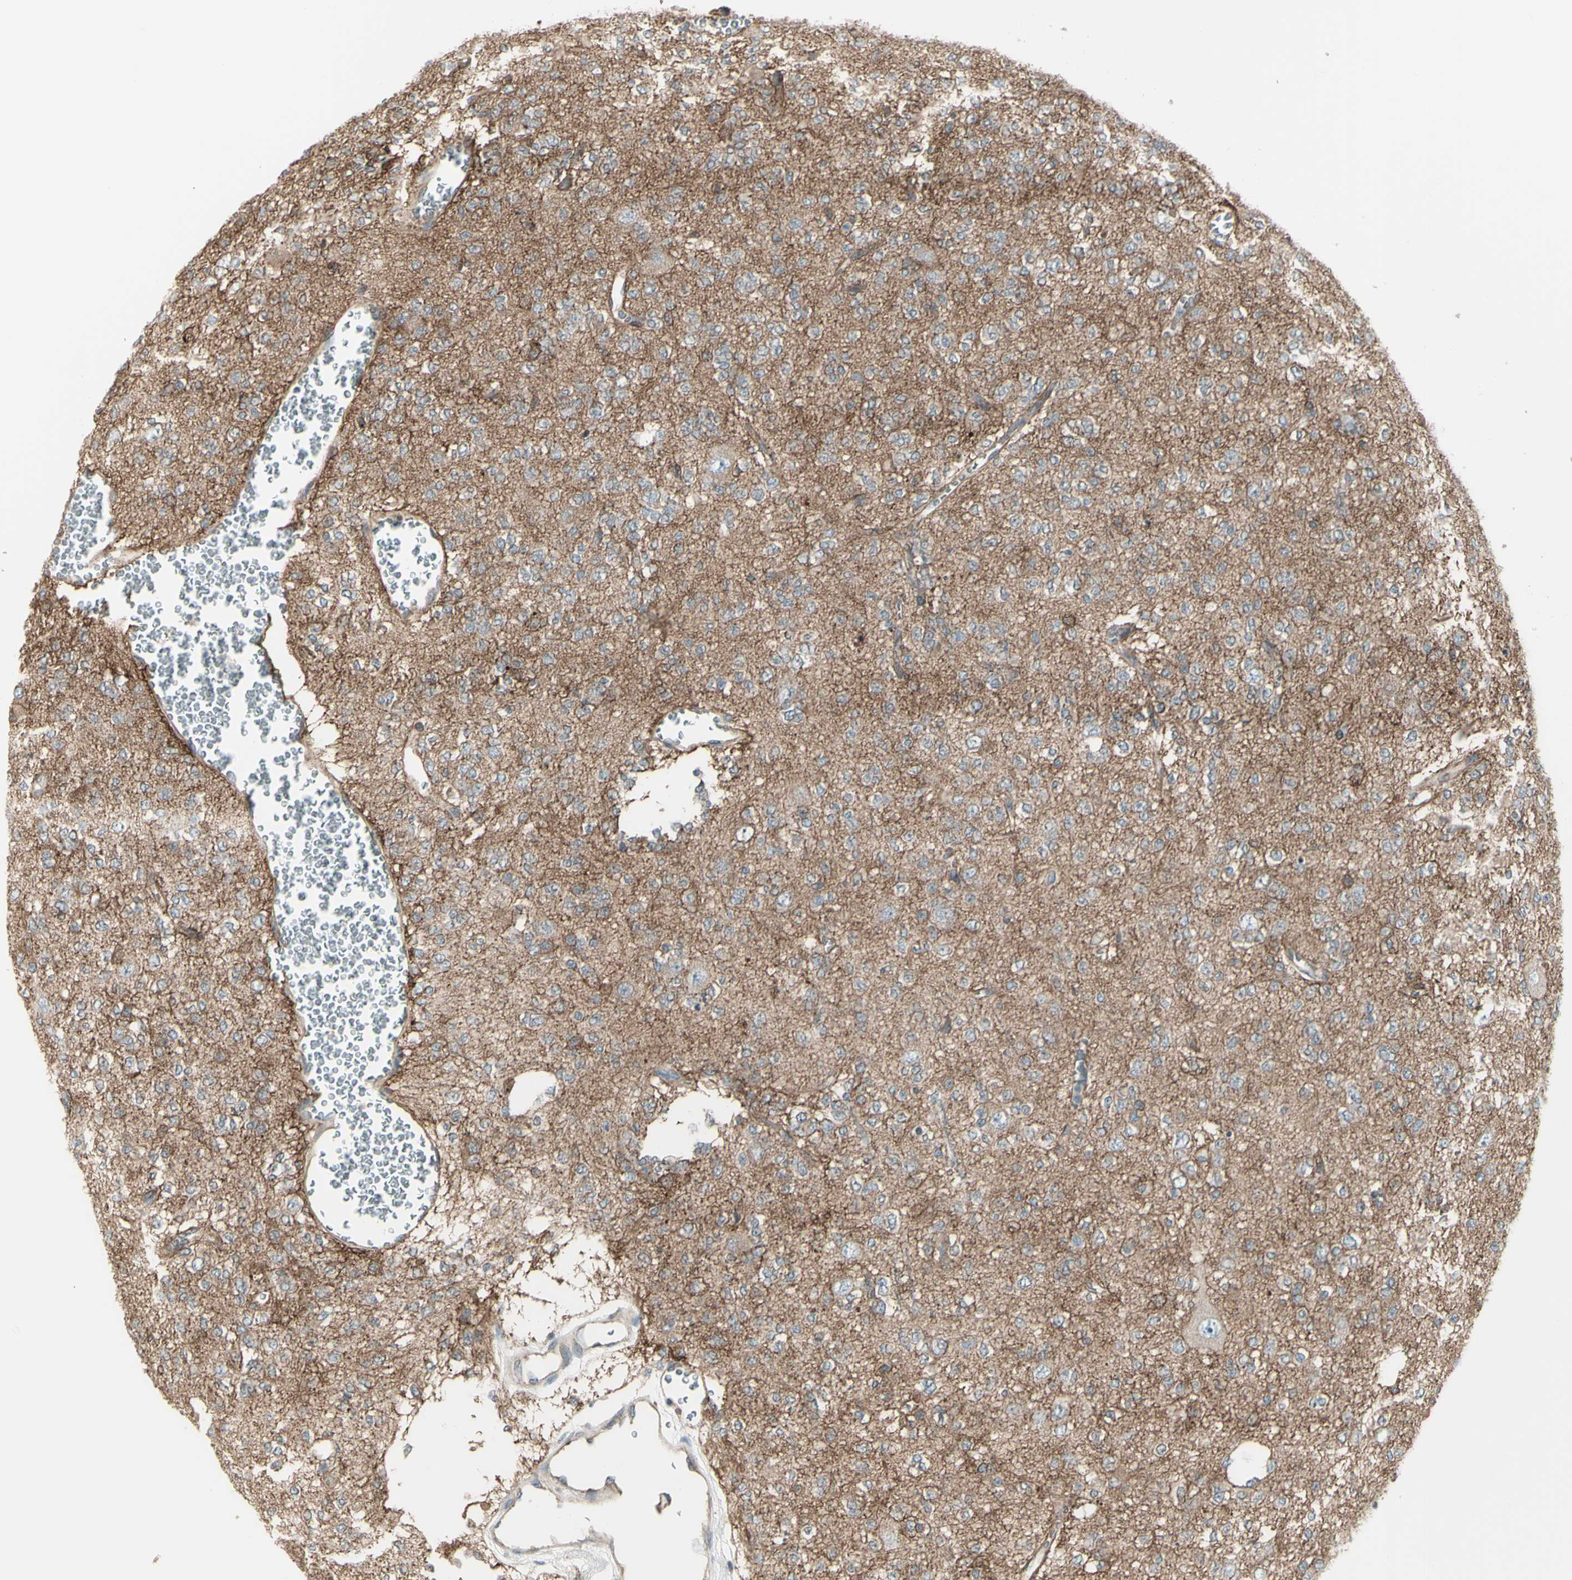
{"staining": {"intensity": "negative", "quantity": "none", "location": "none"}, "tissue": "glioma", "cell_type": "Tumor cells", "image_type": "cancer", "snomed": [{"axis": "morphology", "description": "Glioma, malignant, Low grade"}, {"axis": "topography", "description": "Brain"}], "caption": "This micrograph is of low-grade glioma (malignant) stained with IHC to label a protein in brown with the nuclei are counter-stained blue. There is no positivity in tumor cells. (Immunohistochemistry, brightfield microscopy, high magnification).", "gene": "NAXD", "patient": {"sex": "male", "age": 38}}